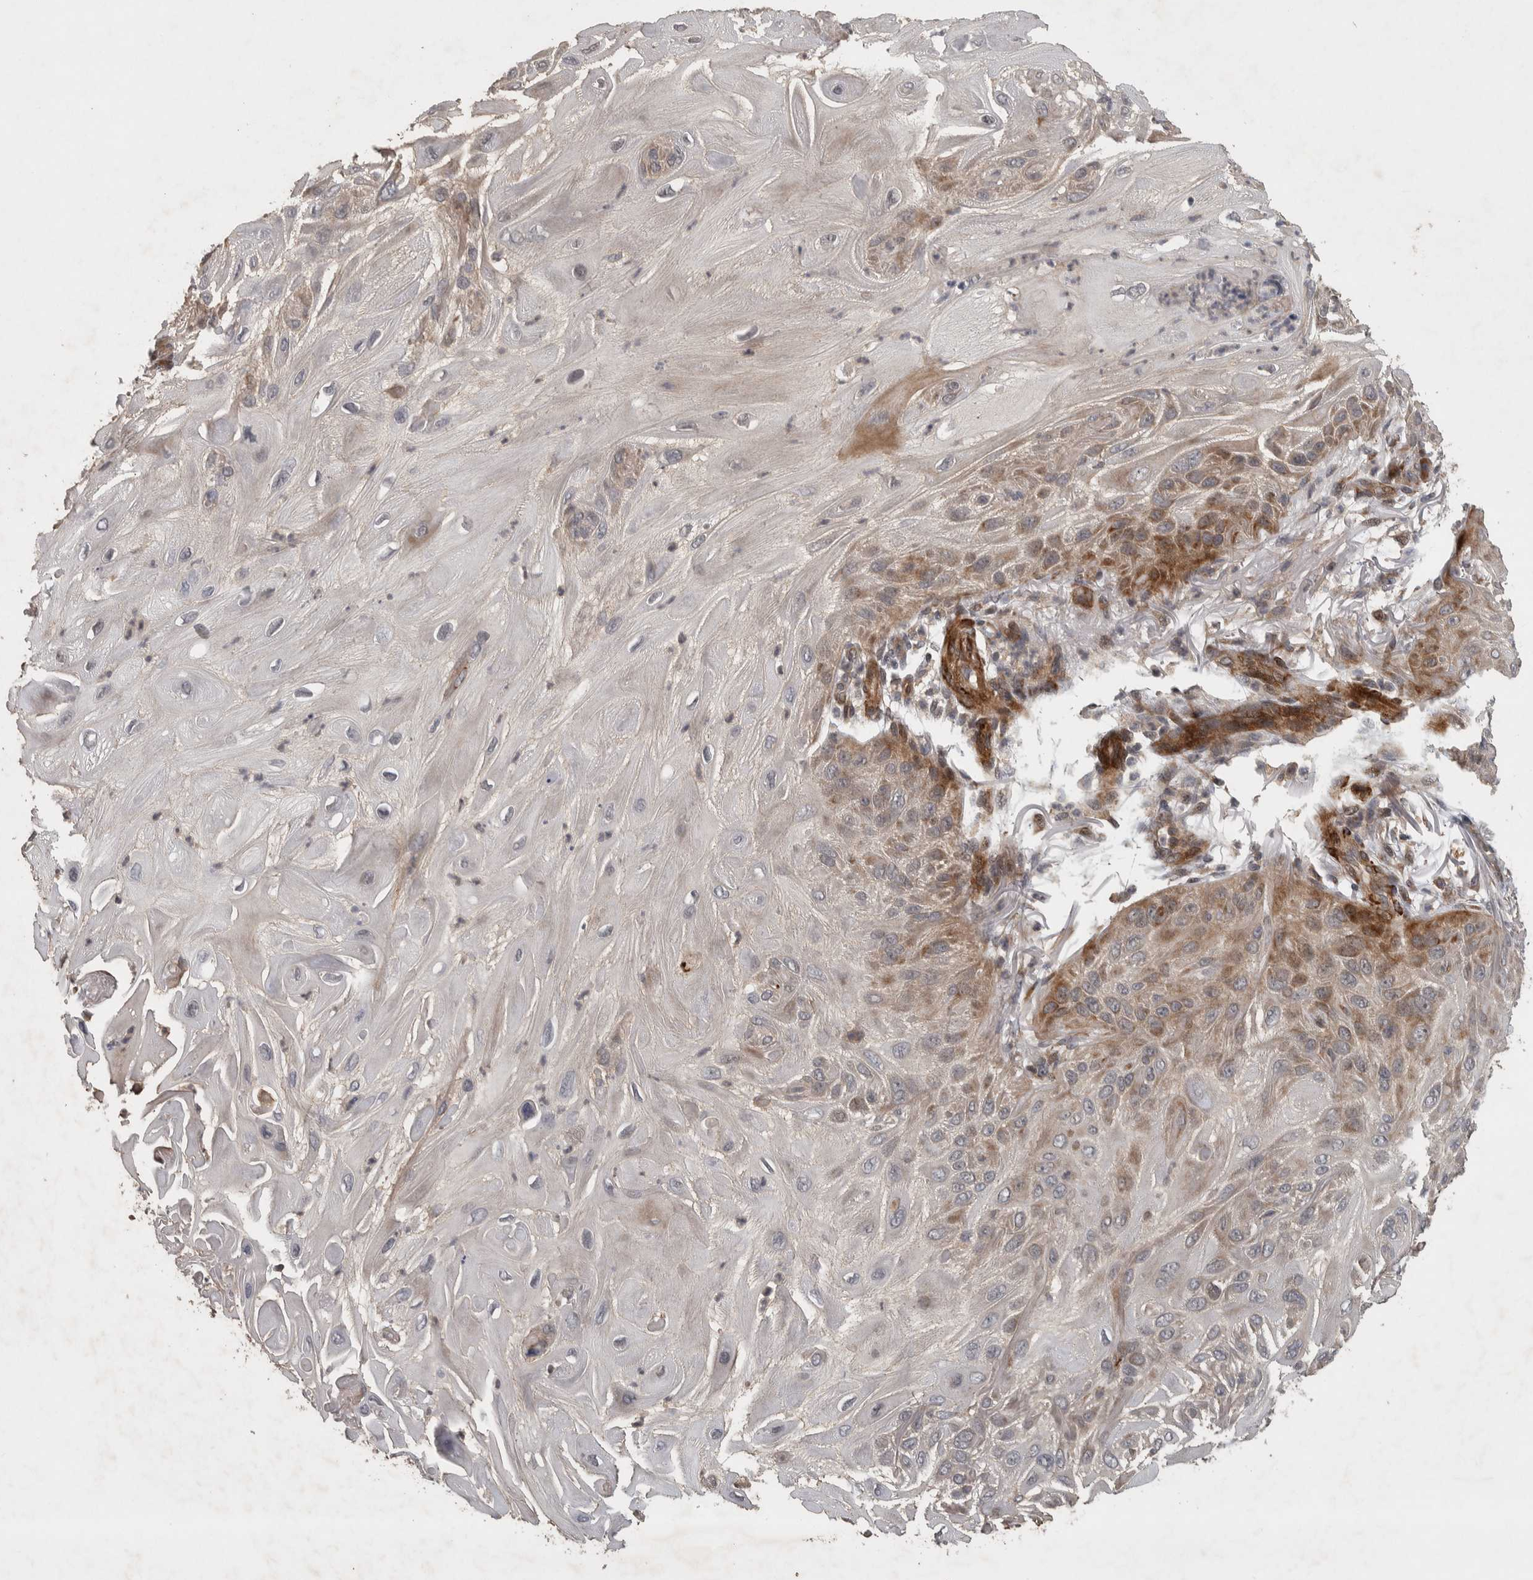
{"staining": {"intensity": "moderate", "quantity": "<25%", "location": "cytoplasmic/membranous"}, "tissue": "skin cancer", "cell_type": "Tumor cells", "image_type": "cancer", "snomed": [{"axis": "morphology", "description": "Squamous cell carcinoma, NOS"}, {"axis": "topography", "description": "Skin"}], "caption": "Immunohistochemistry (IHC) staining of skin cancer (squamous cell carcinoma), which demonstrates low levels of moderate cytoplasmic/membranous expression in about <25% of tumor cells indicating moderate cytoplasmic/membranous protein expression. The staining was performed using DAB (3,3'-diaminobenzidine) (brown) for protein detection and nuclei were counterstained in hematoxylin (blue).", "gene": "ERAL1", "patient": {"sex": "female", "age": 77}}